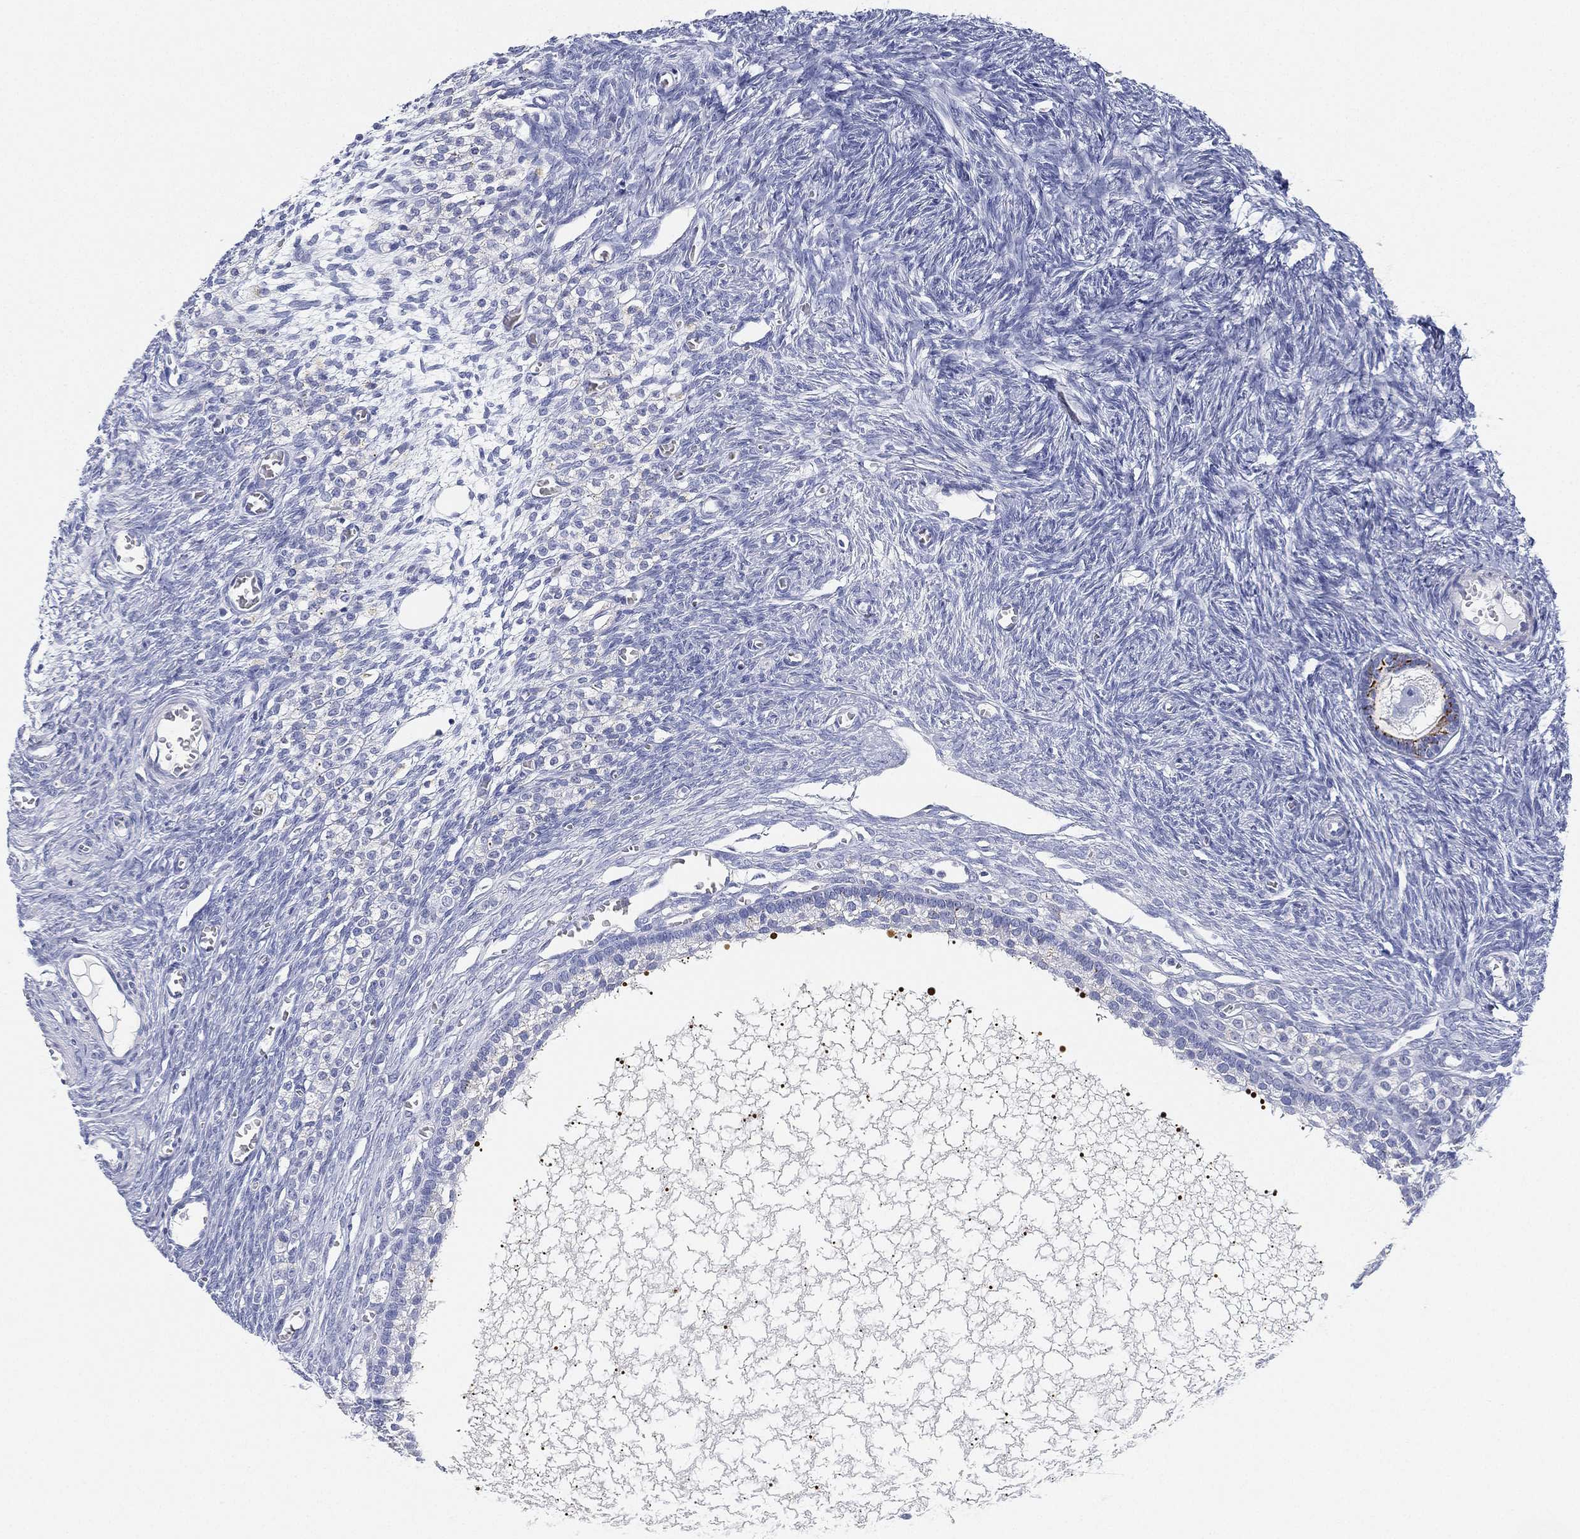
{"staining": {"intensity": "moderate", "quantity": "<25%", "location": "cytoplasmic/membranous"}, "tissue": "ovary", "cell_type": "Follicle cells", "image_type": "normal", "snomed": [{"axis": "morphology", "description": "Normal tissue, NOS"}, {"axis": "topography", "description": "Ovary"}], "caption": "The image reveals a brown stain indicating the presence of a protein in the cytoplasmic/membranous of follicle cells in ovary.", "gene": "GPR61", "patient": {"sex": "female", "age": 27}}